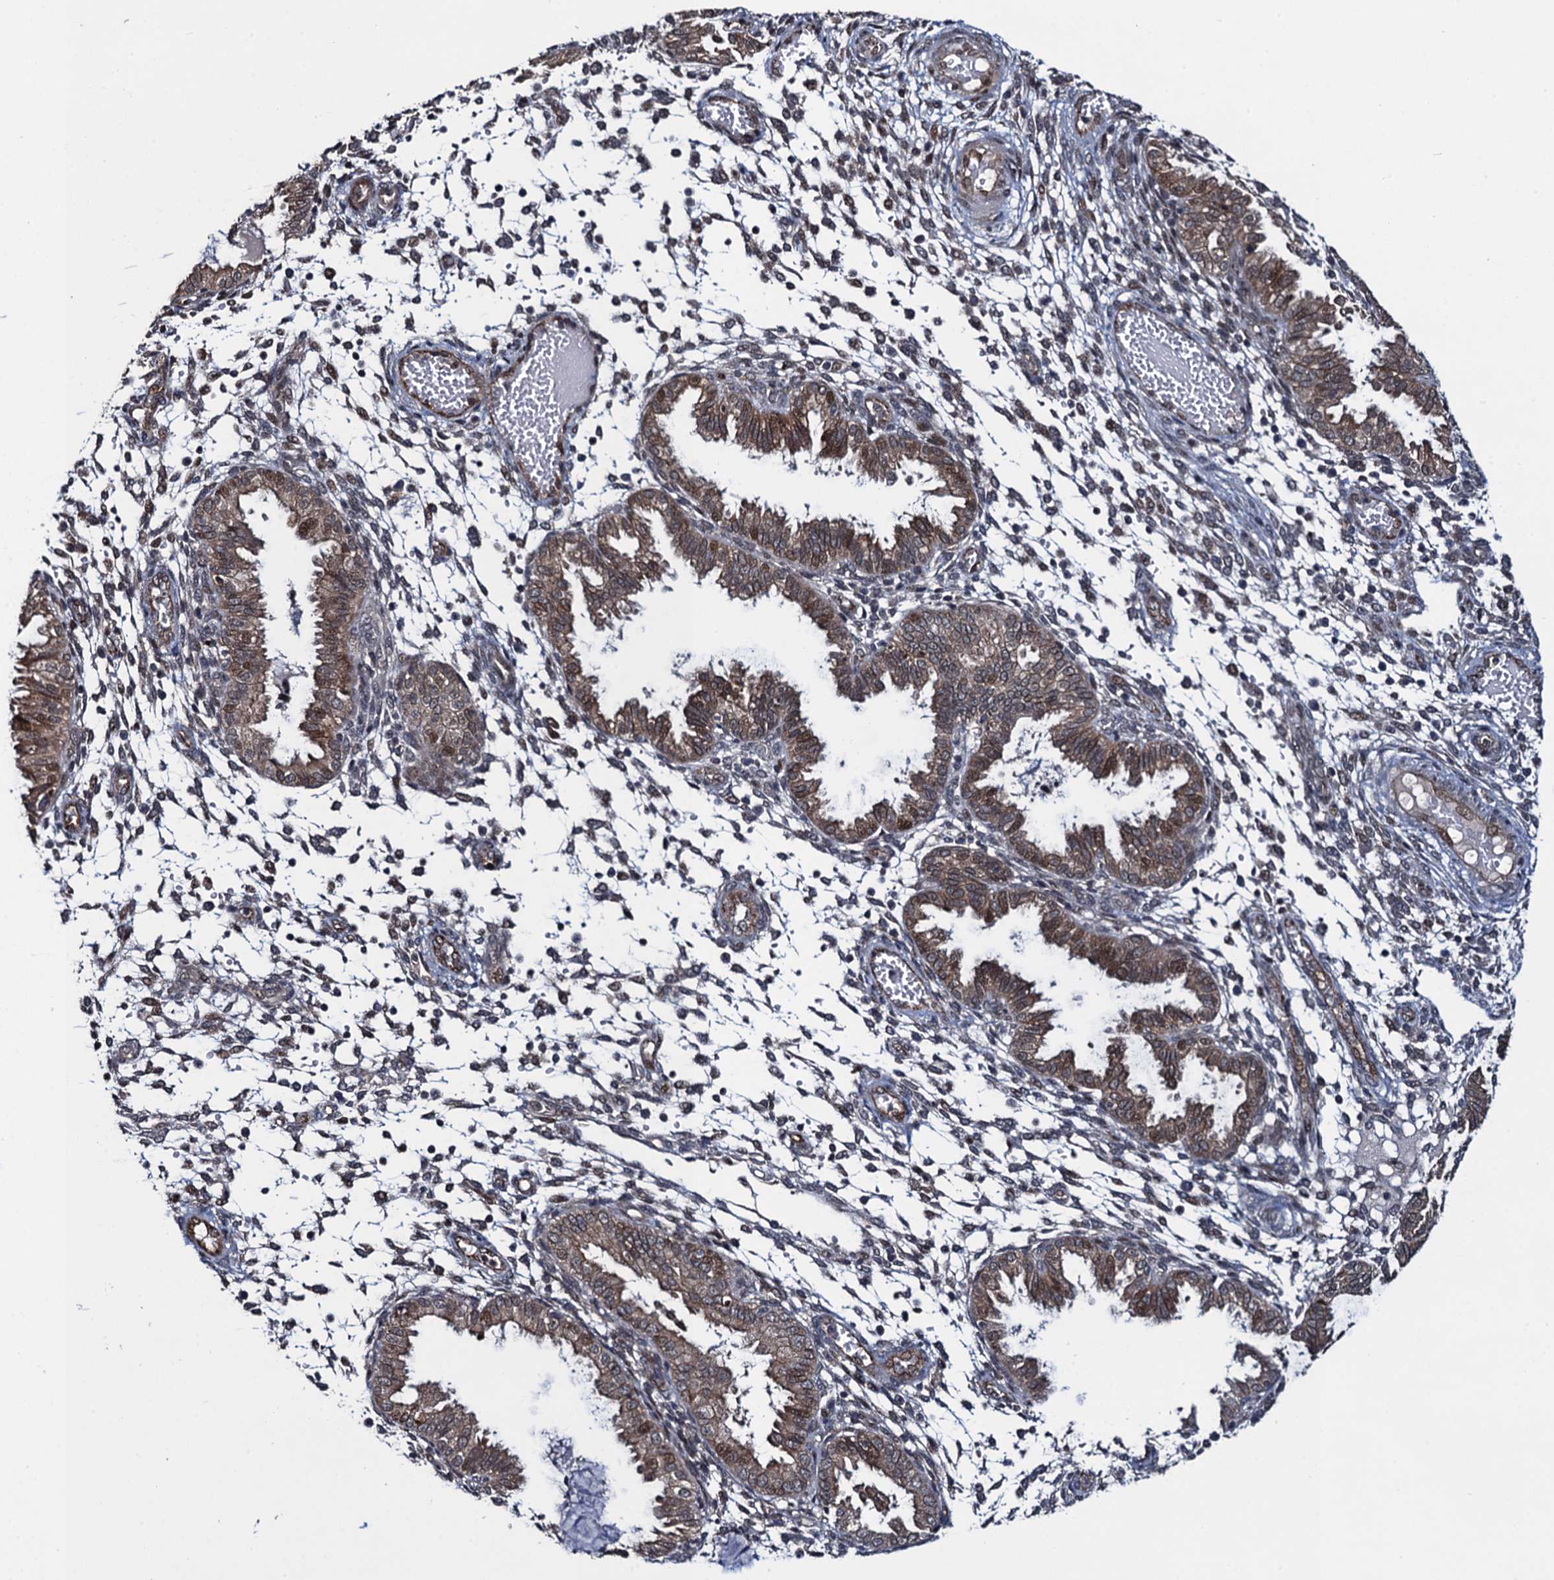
{"staining": {"intensity": "weak", "quantity": "<25%", "location": "cytoplasmic/membranous"}, "tissue": "endometrium", "cell_type": "Cells in endometrial stroma", "image_type": "normal", "snomed": [{"axis": "morphology", "description": "Normal tissue, NOS"}, {"axis": "topography", "description": "Endometrium"}], "caption": "Immunohistochemistry (IHC) of benign human endometrium shows no staining in cells in endometrial stroma. (IHC, brightfield microscopy, high magnification).", "gene": "EVX2", "patient": {"sex": "female", "age": 33}}